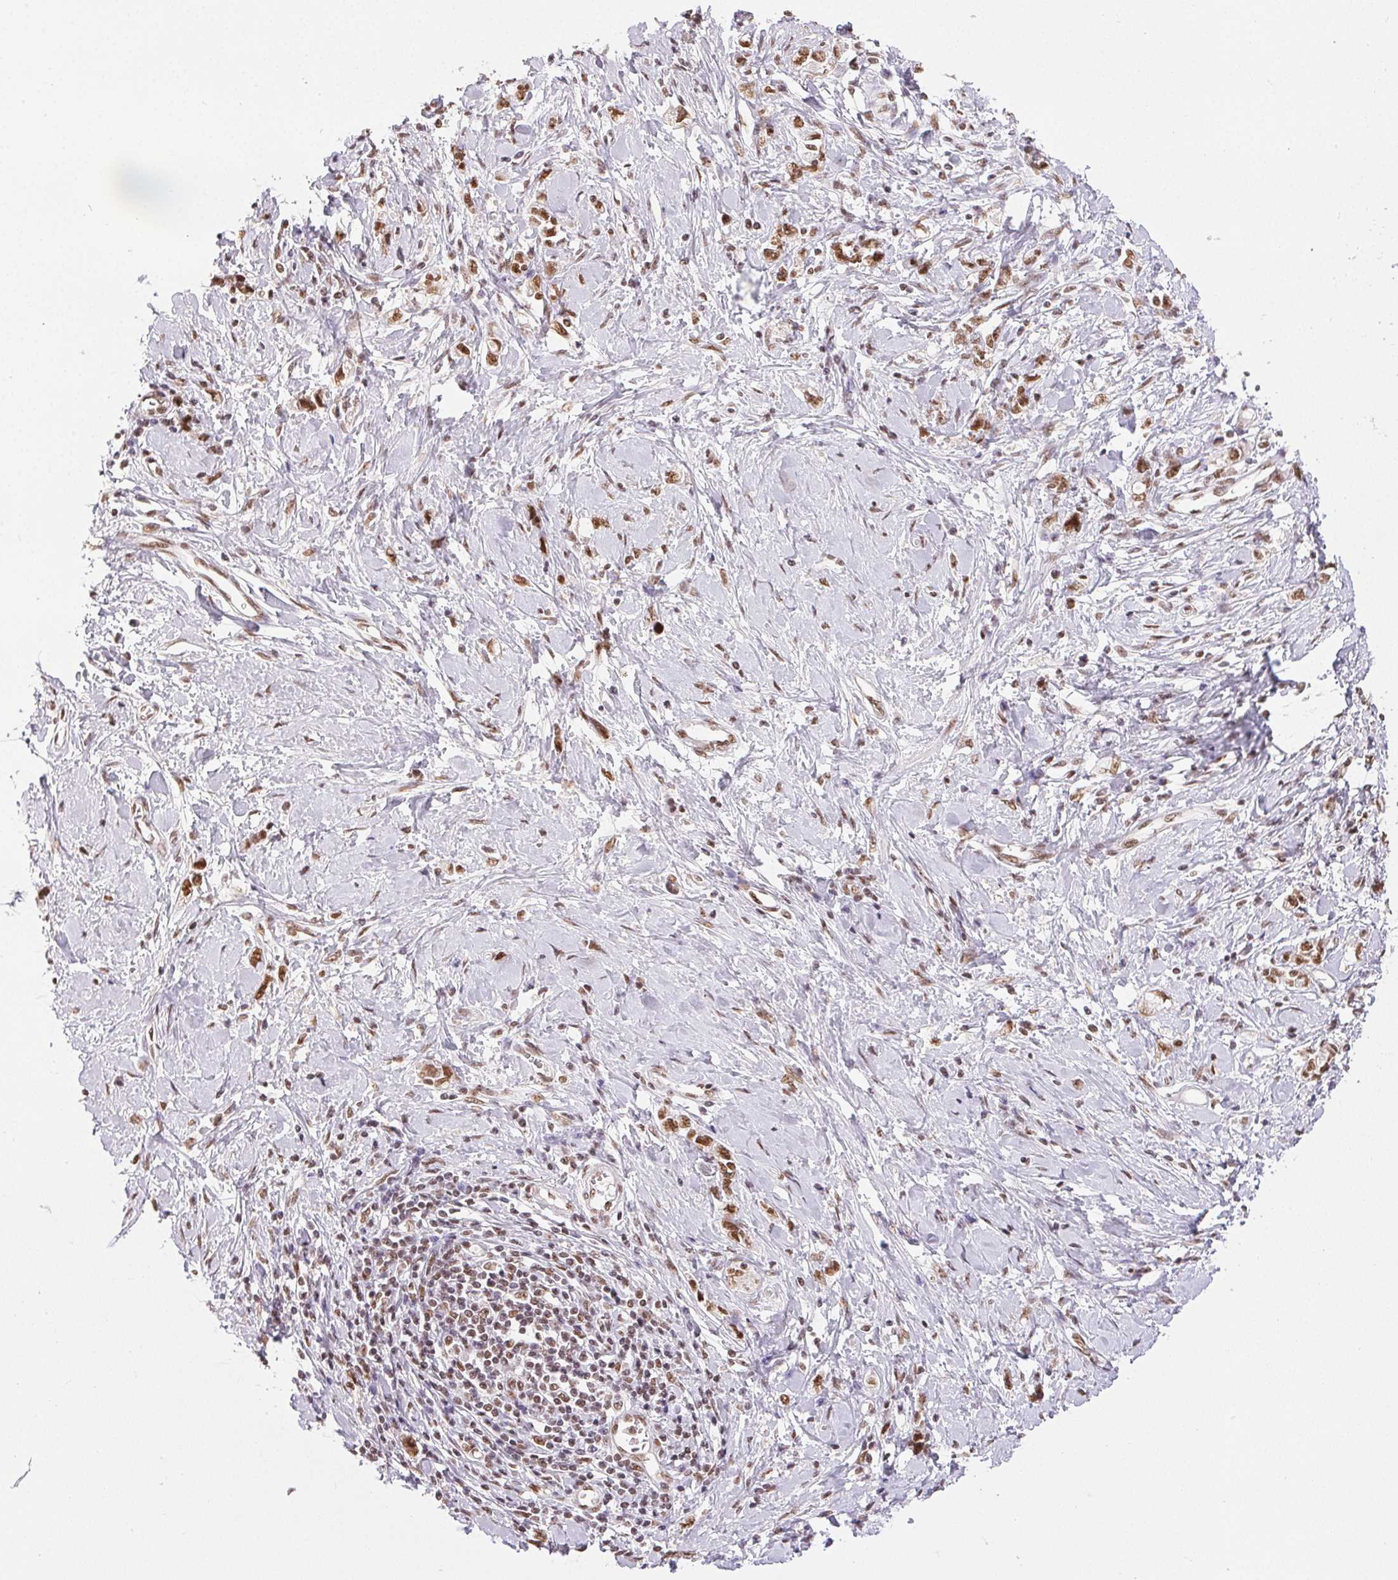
{"staining": {"intensity": "moderate", "quantity": ">75%", "location": "nuclear"}, "tissue": "stomach cancer", "cell_type": "Tumor cells", "image_type": "cancer", "snomed": [{"axis": "morphology", "description": "Adenocarcinoma, NOS"}, {"axis": "topography", "description": "Stomach"}], "caption": "Immunohistochemical staining of human stomach cancer (adenocarcinoma) exhibits moderate nuclear protein staining in approximately >75% of tumor cells.", "gene": "NFE2L1", "patient": {"sex": "female", "age": 76}}